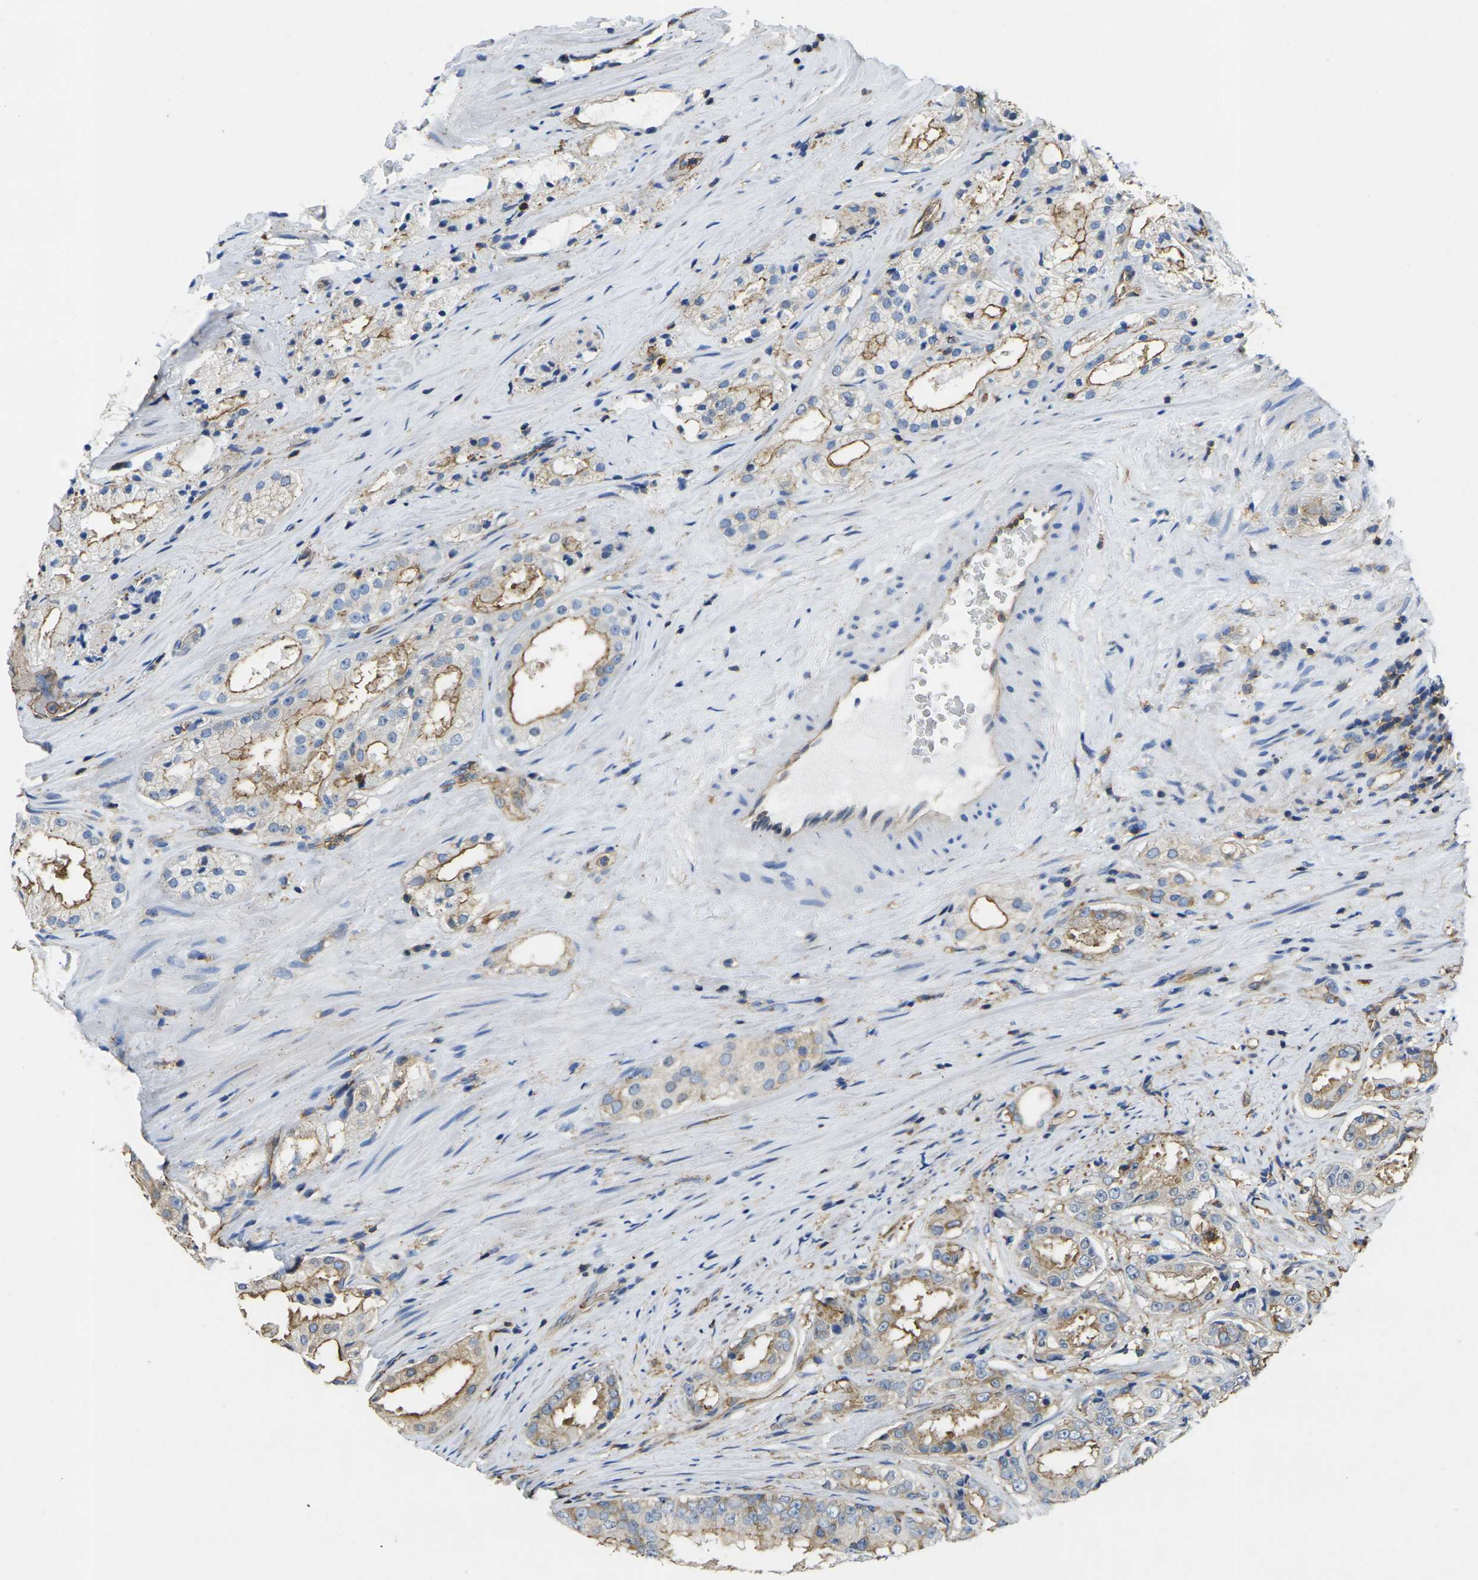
{"staining": {"intensity": "moderate", "quantity": "25%-75%", "location": "cytoplasmic/membranous"}, "tissue": "prostate cancer", "cell_type": "Tumor cells", "image_type": "cancer", "snomed": [{"axis": "morphology", "description": "Adenocarcinoma, High grade"}, {"axis": "topography", "description": "Prostate"}], "caption": "Protein analysis of prostate adenocarcinoma (high-grade) tissue shows moderate cytoplasmic/membranous positivity in approximately 25%-75% of tumor cells.", "gene": "FAM110D", "patient": {"sex": "male", "age": 73}}